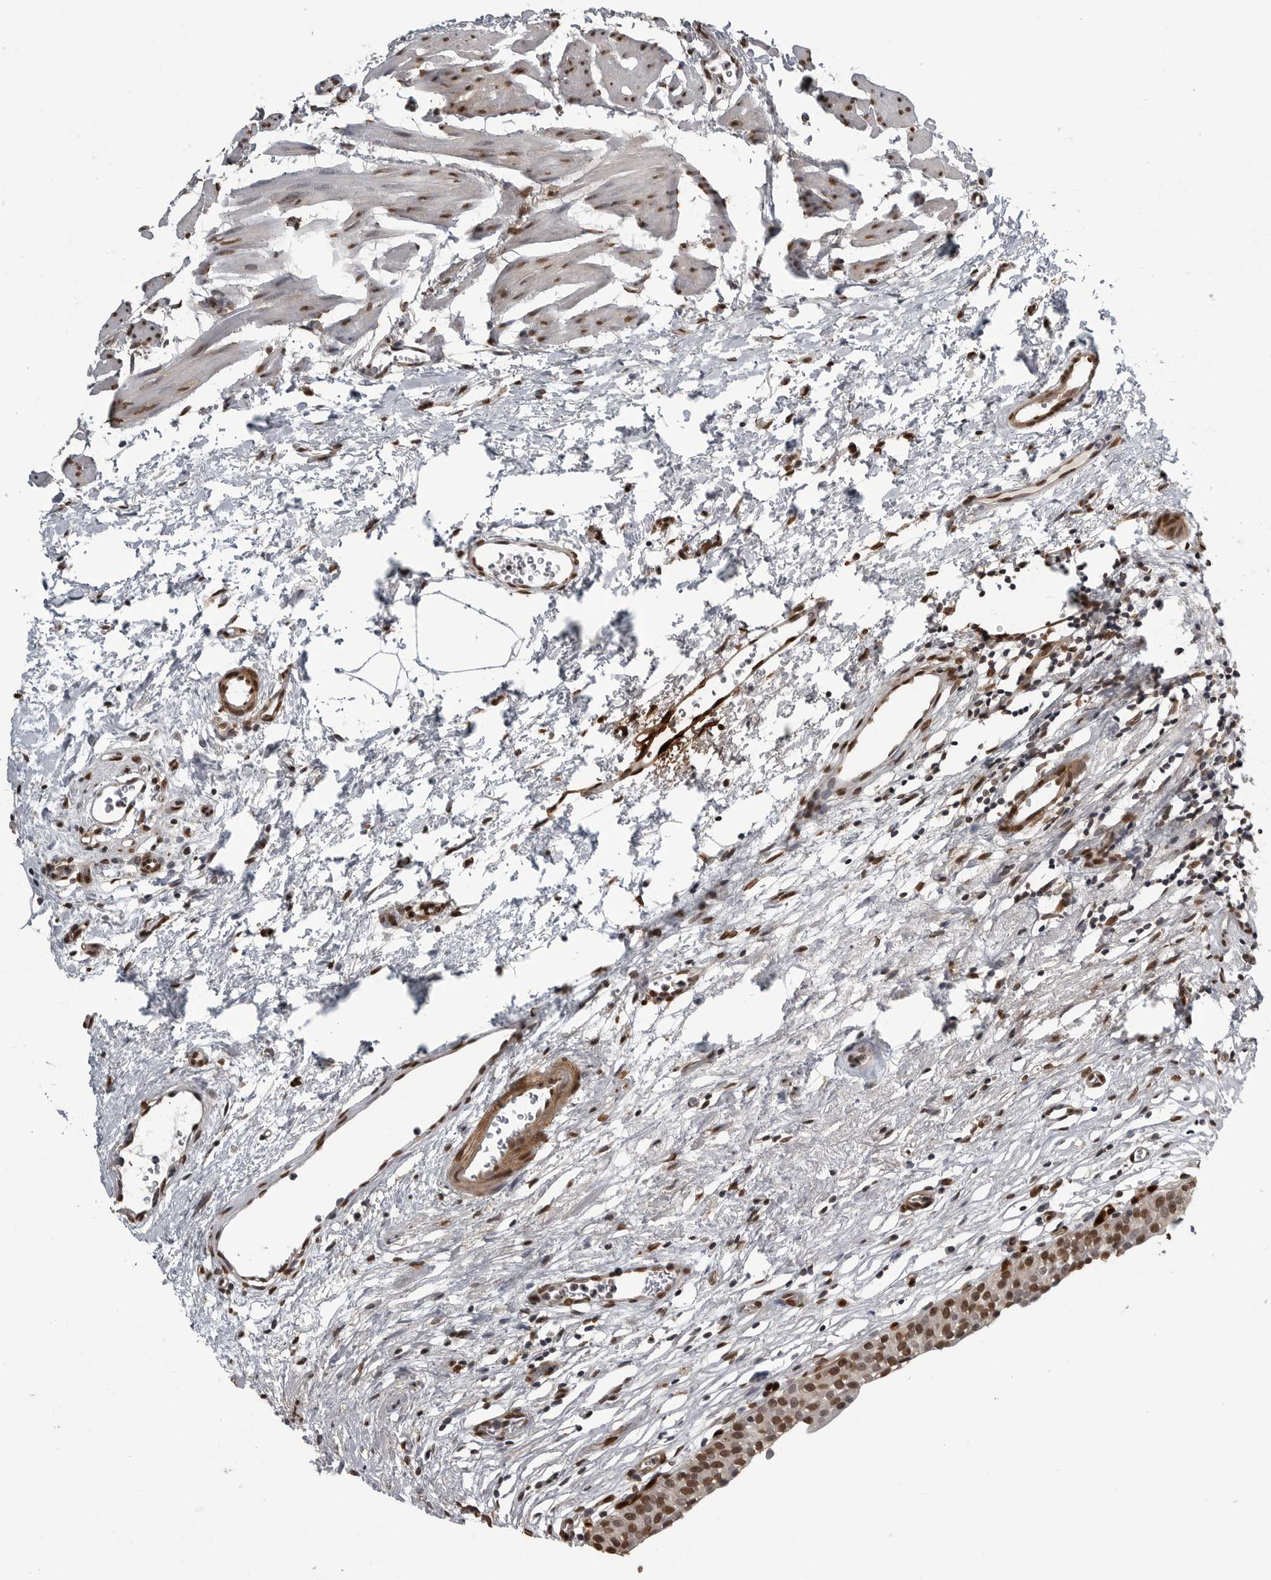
{"staining": {"intensity": "moderate", "quantity": ">75%", "location": "cytoplasmic/membranous,nuclear"}, "tissue": "urinary bladder", "cell_type": "Urothelial cells", "image_type": "normal", "snomed": [{"axis": "morphology", "description": "Normal tissue, NOS"}, {"axis": "morphology", "description": "Urothelial carcinoma, High grade"}, {"axis": "topography", "description": "Urinary bladder"}], "caption": "High-power microscopy captured an immunohistochemistry (IHC) histopathology image of benign urinary bladder, revealing moderate cytoplasmic/membranous,nuclear positivity in about >75% of urothelial cells.", "gene": "SMAD2", "patient": {"sex": "female", "age": 60}}